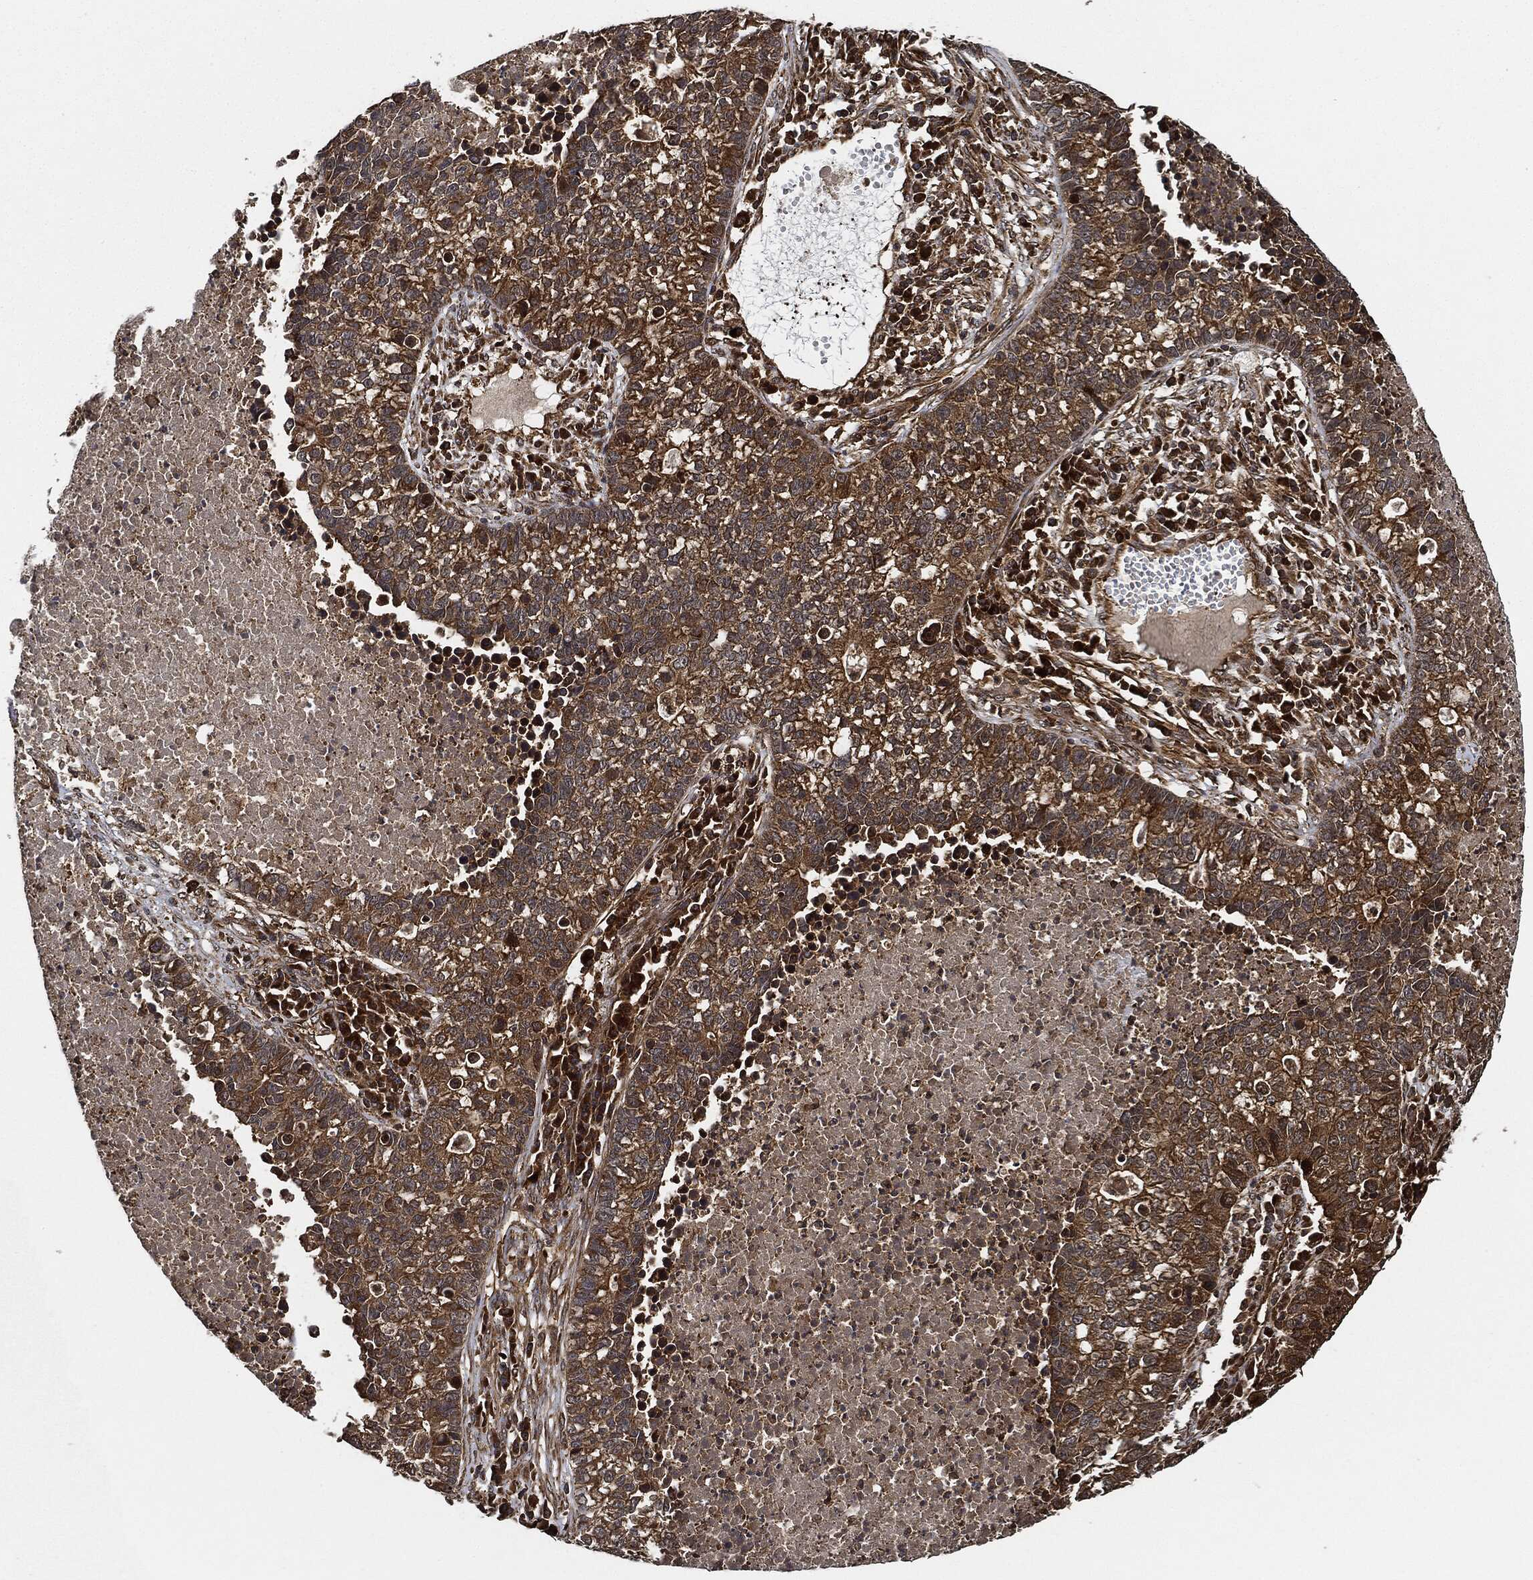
{"staining": {"intensity": "moderate", "quantity": ">75%", "location": "cytoplasmic/membranous"}, "tissue": "lung cancer", "cell_type": "Tumor cells", "image_type": "cancer", "snomed": [{"axis": "morphology", "description": "Adenocarcinoma, NOS"}, {"axis": "topography", "description": "Lung"}], "caption": "Tumor cells exhibit moderate cytoplasmic/membranous expression in about >75% of cells in lung adenocarcinoma.", "gene": "CEP290", "patient": {"sex": "male", "age": 57}}